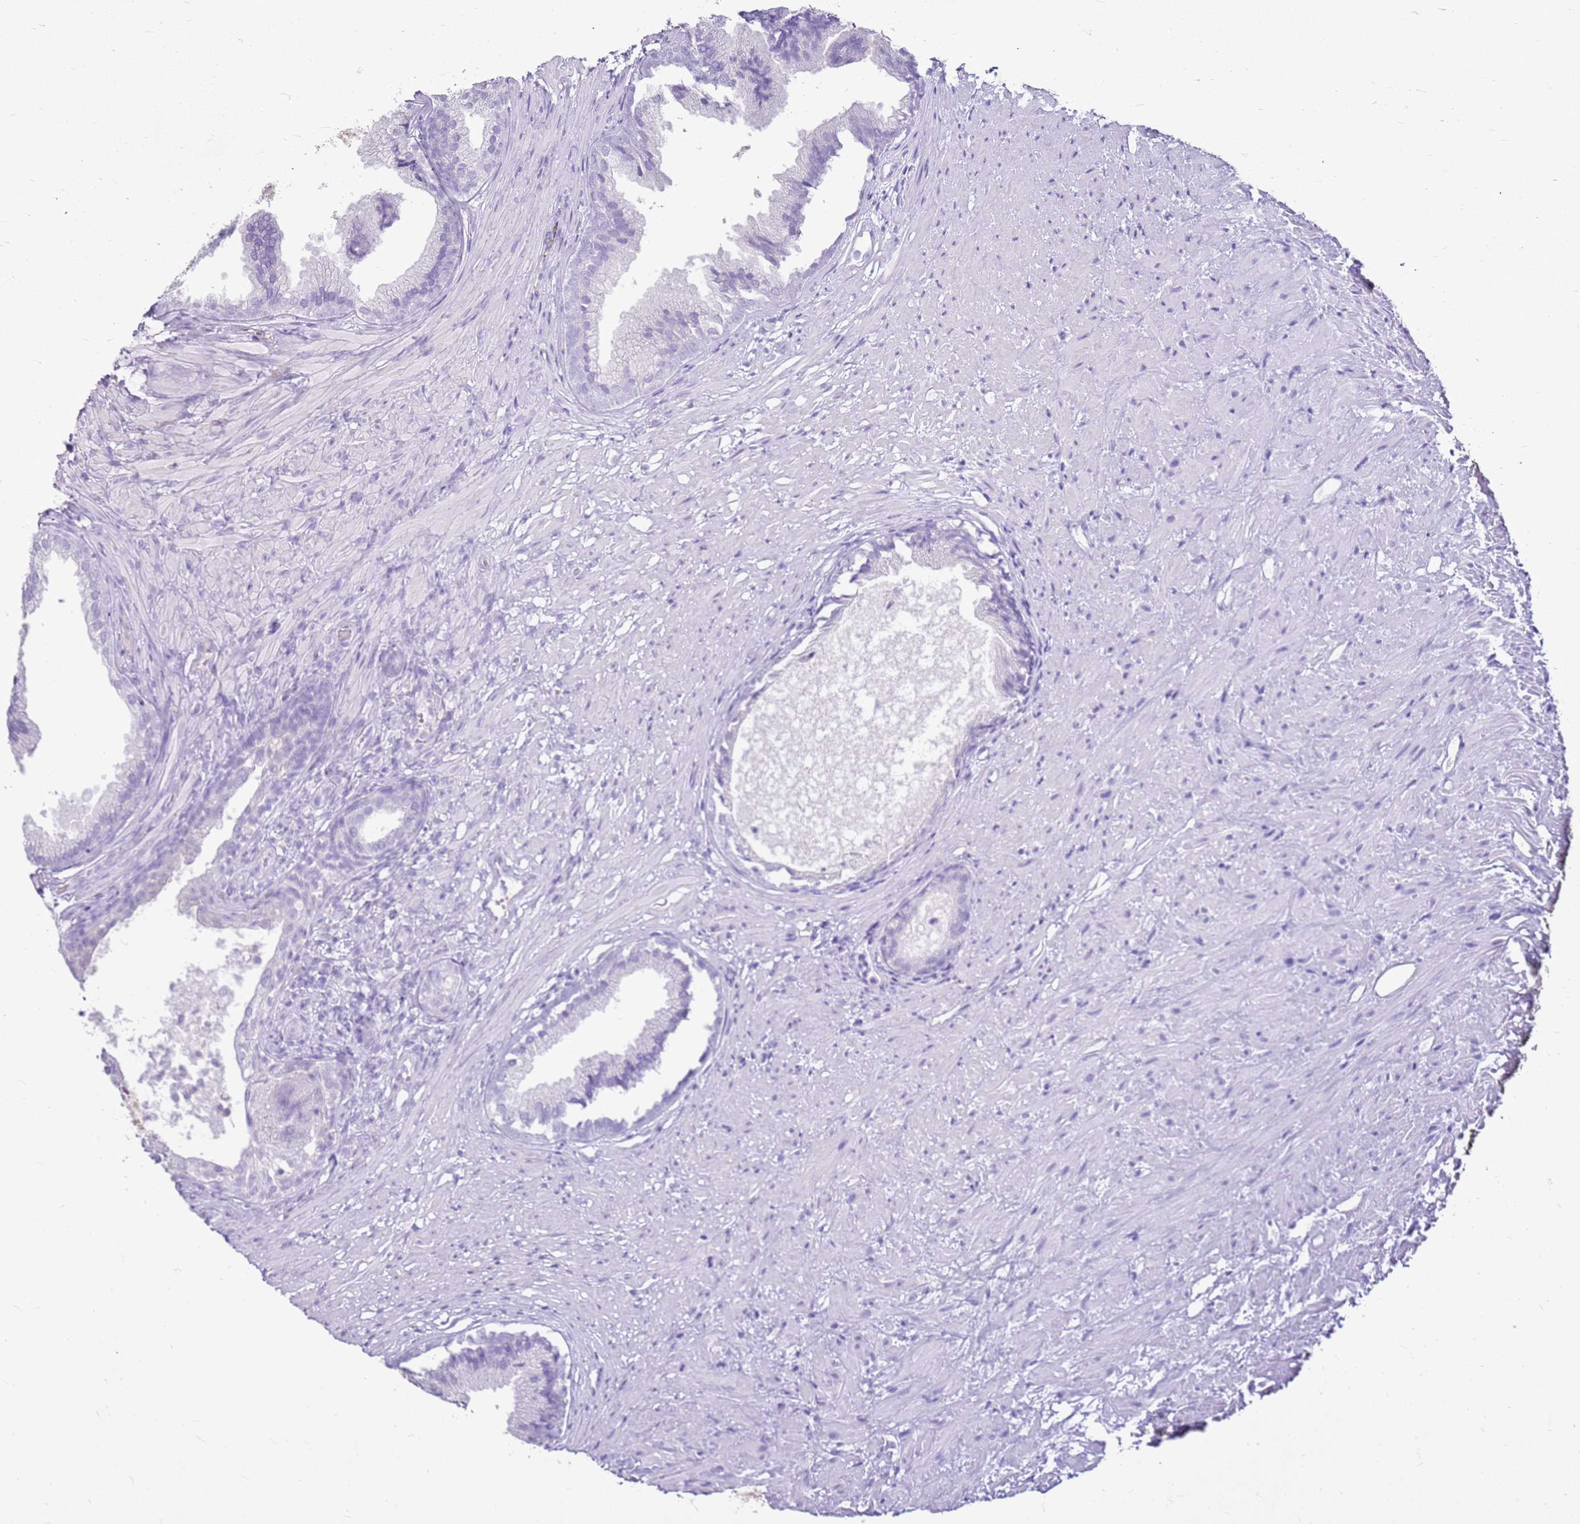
{"staining": {"intensity": "negative", "quantity": "none", "location": "none"}, "tissue": "prostate", "cell_type": "Glandular cells", "image_type": "normal", "snomed": [{"axis": "morphology", "description": "Normal tissue, NOS"}, {"axis": "topography", "description": "Prostate"}], "caption": "Micrograph shows no protein expression in glandular cells of normal prostate.", "gene": "SULT1E1", "patient": {"sex": "male", "age": 76}}